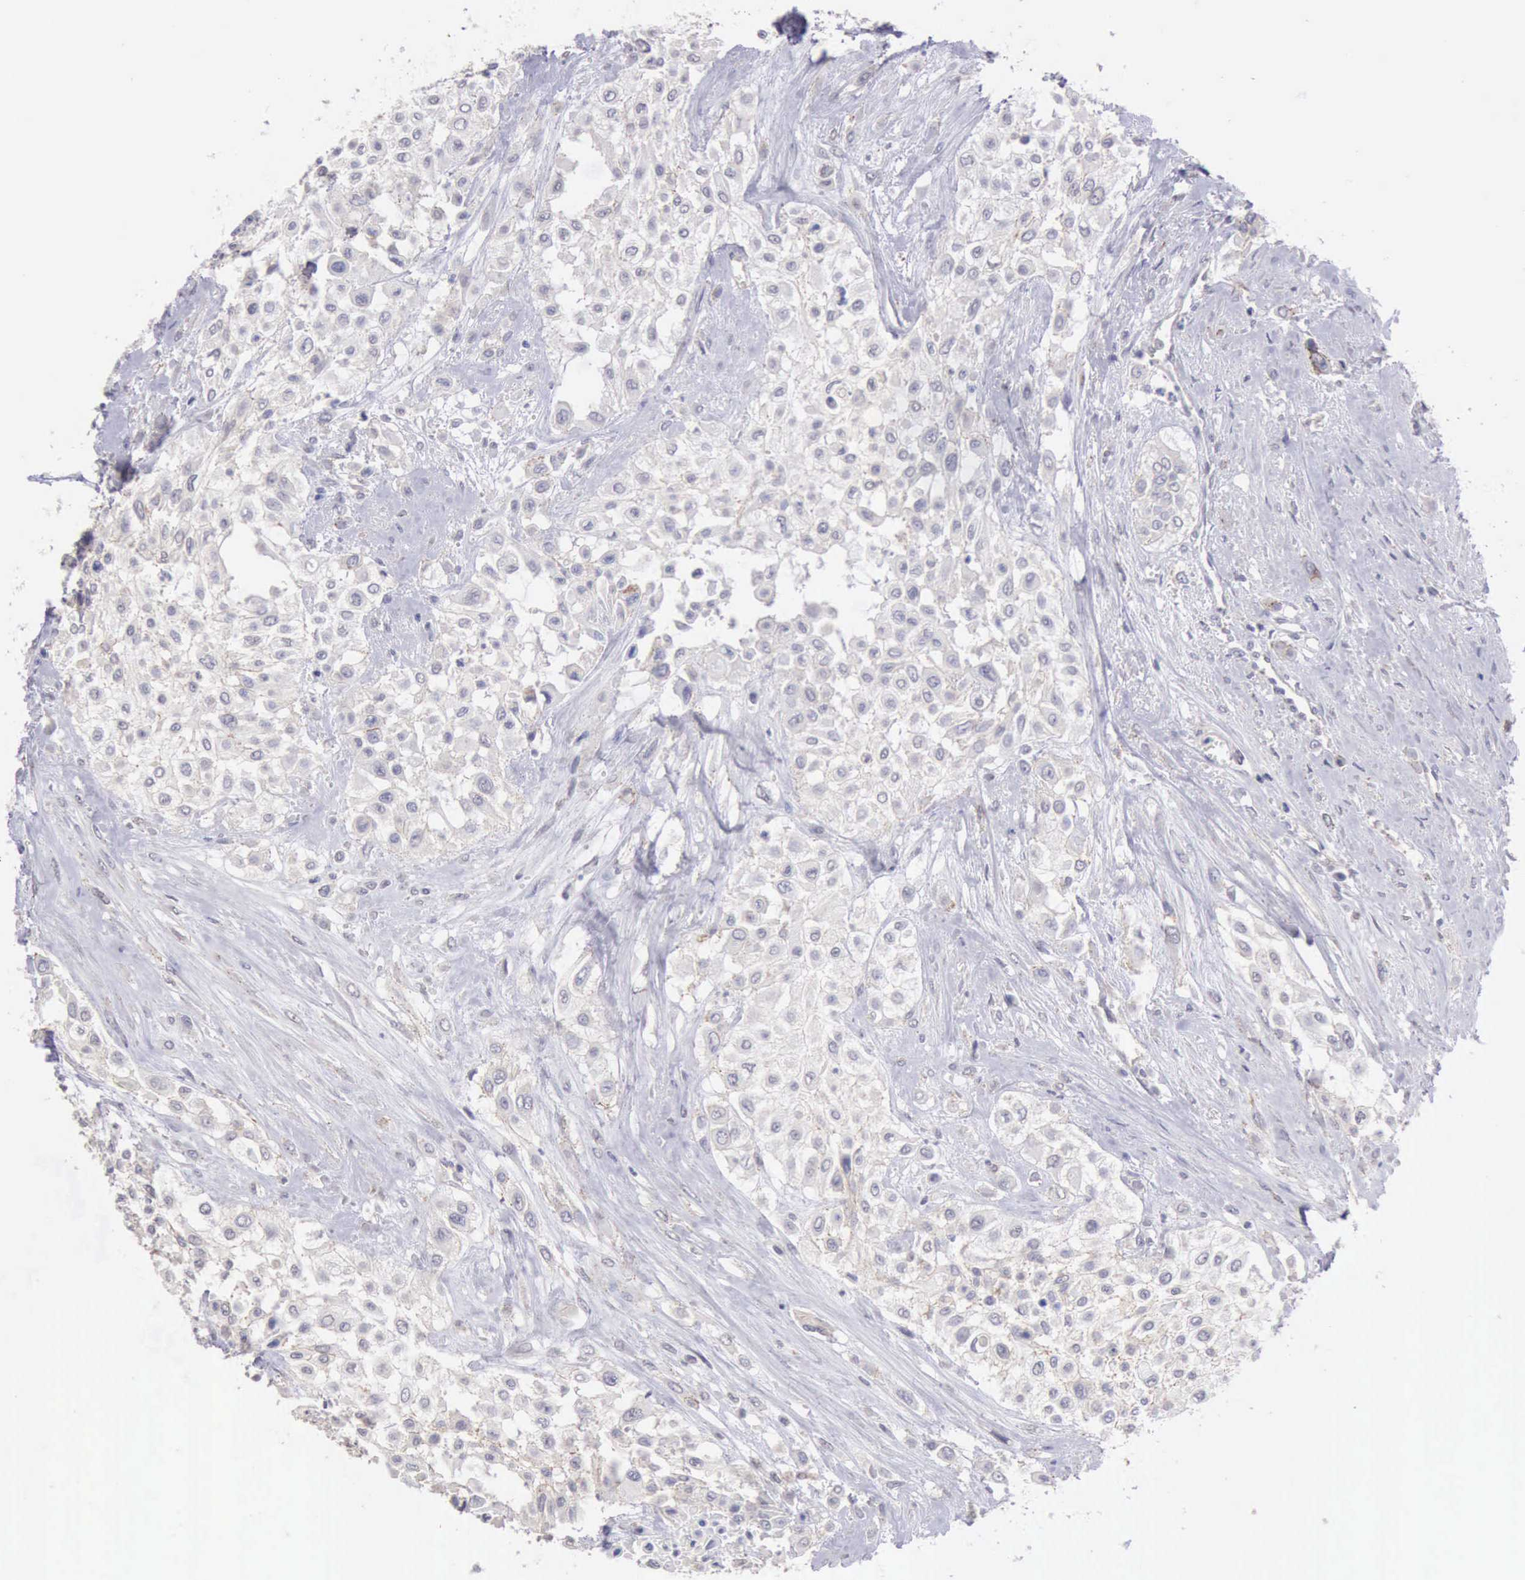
{"staining": {"intensity": "negative", "quantity": "none", "location": "none"}, "tissue": "urothelial cancer", "cell_type": "Tumor cells", "image_type": "cancer", "snomed": [{"axis": "morphology", "description": "Urothelial carcinoma, High grade"}, {"axis": "topography", "description": "Urinary bladder"}], "caption": "This is an IHC micrograph of human urothelial cancer. There is no positivity in tumor cells.", "gene": "KCND1", "patient": {"sex": "male", "age": 57}}